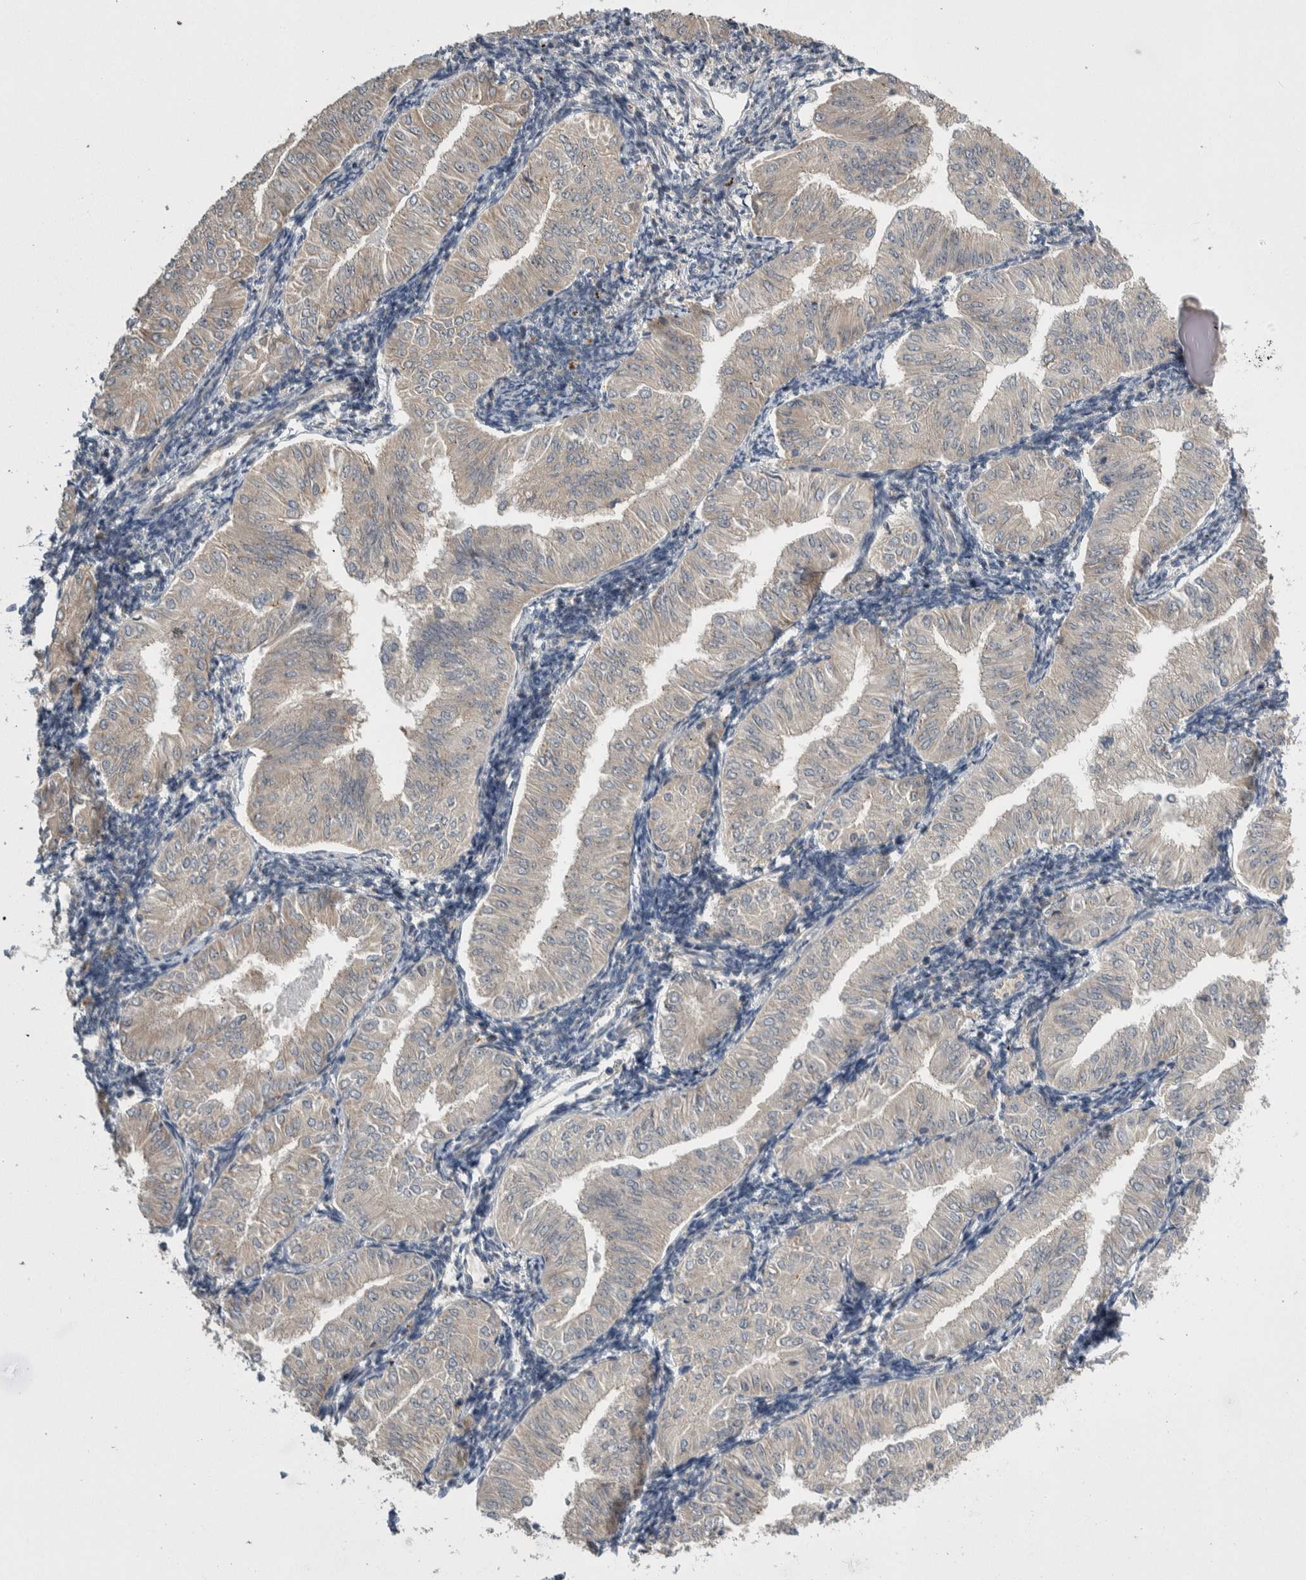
{"staining": {"intensity": "negative", "quantity": "none", "location": "none"}, "tissue": "endometrial cancer", "cell_type": "Tumor cells", "image_type": "cancer", "snomed": [{"axis": "morphology", "description": "Normal tissue, NOS"}, {"axis": "morphology", "description": "Adenocarcinoma, NOS"}, {"axis": "topography", "description": "Endometrium"}], "caption": "An immunohistochemistry (IHC) micrograph of endometrial cancer is shown. There is no staining in tumor cells of endometrial cancer.", "gene": "PRDM4", "patient": {"sex": "female", "age": 53}}